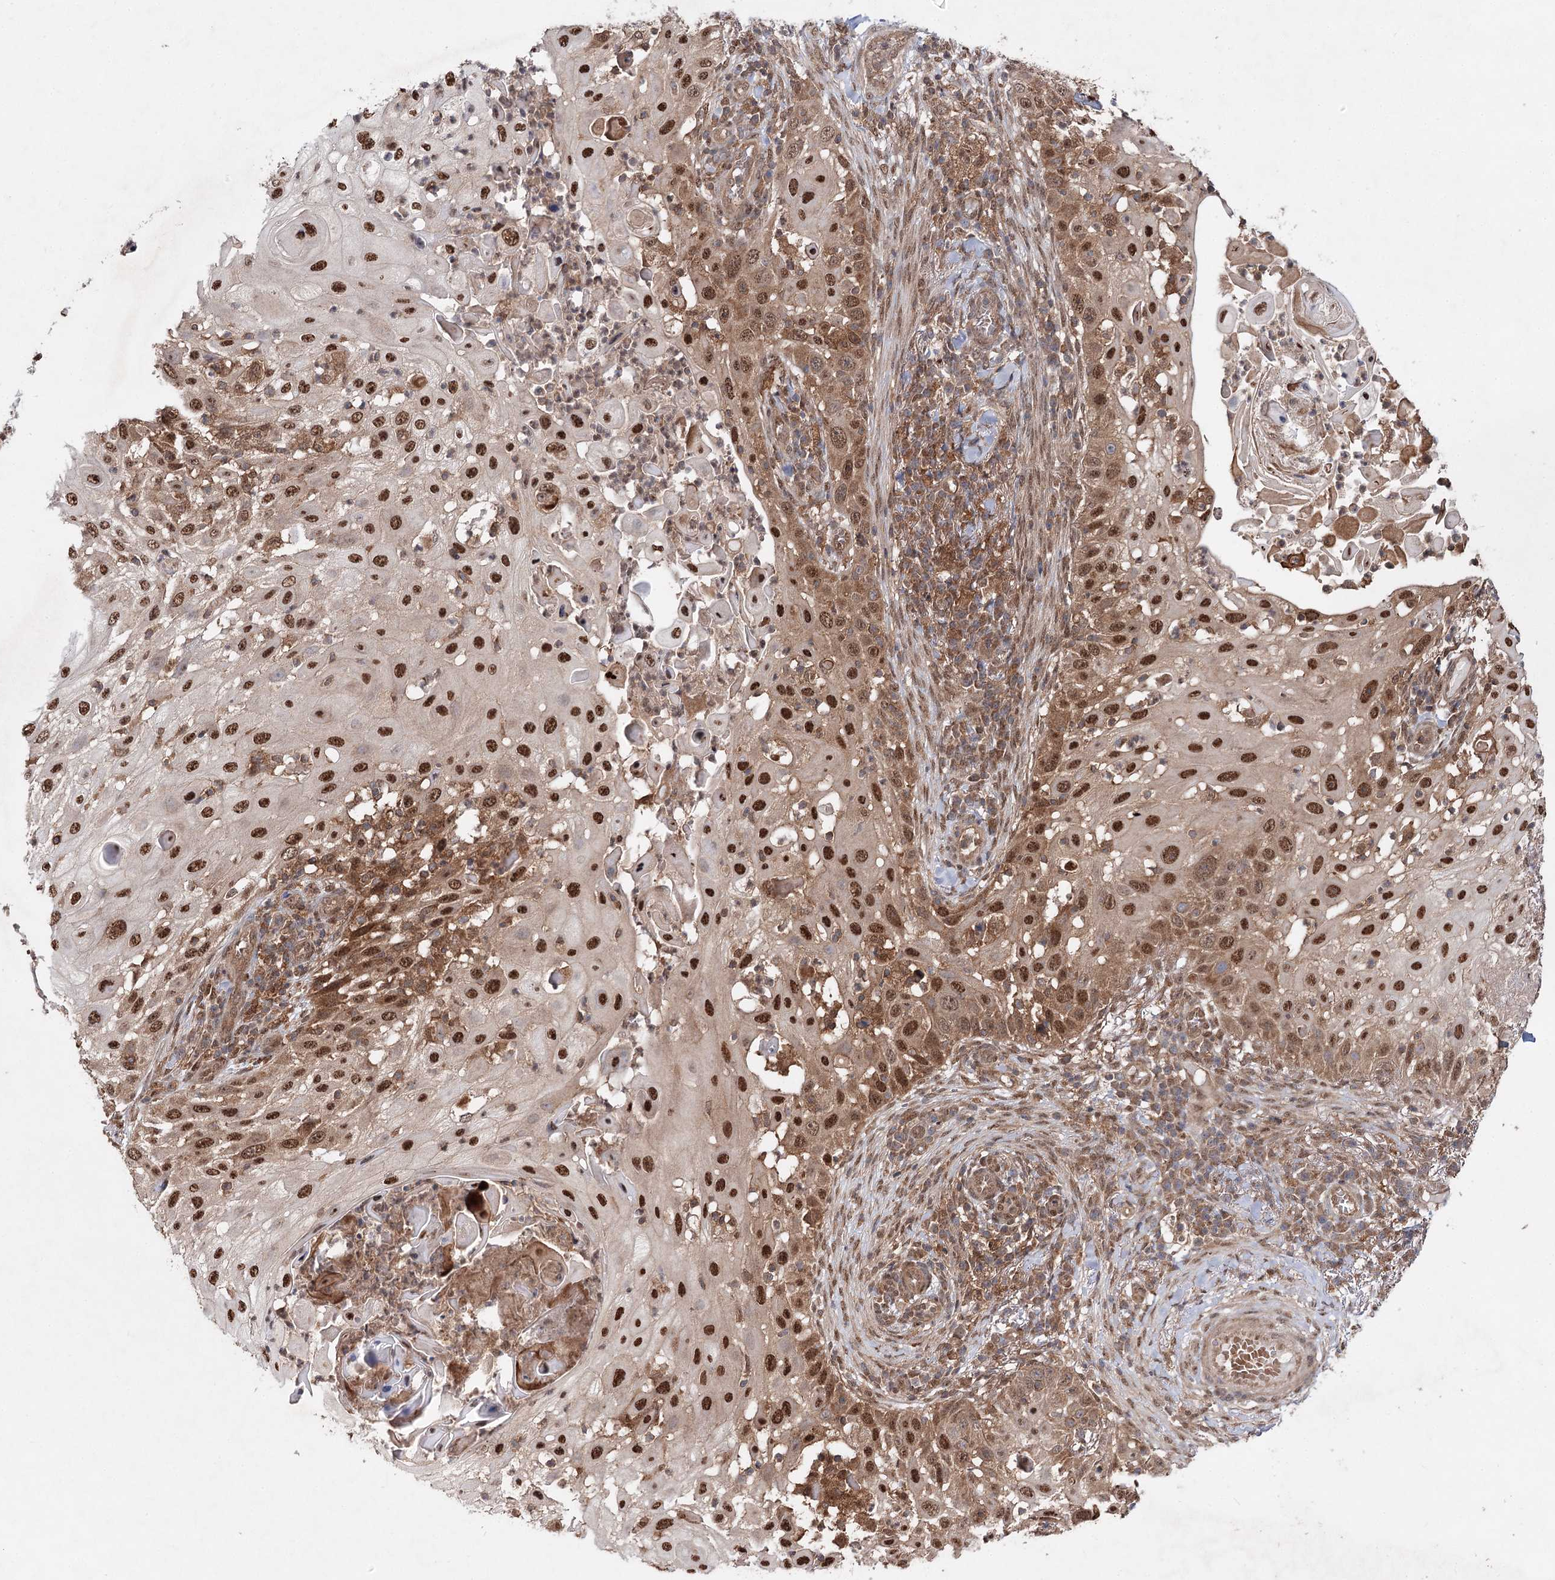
{"staining": {"intensity": "strong", "quantity": ">75%", "location": "nuclear"}, "tissue": "skin cancer", "cell_type": "Tumor cells", "image_type": "cancer", "snomed": [{"axis": "morphology", "description": "Squamous cell carcinoma, NOS"}, {"axis": "topography", "description": "Skin"}], "caption": "This is an image of immunohistochemistry staining of skin squamous cell carcinoma, which shows strong positivity in the nuclear of tumor cells.", "gene": "C12orf4", "patient": {"sex": "female", "age": 44}}